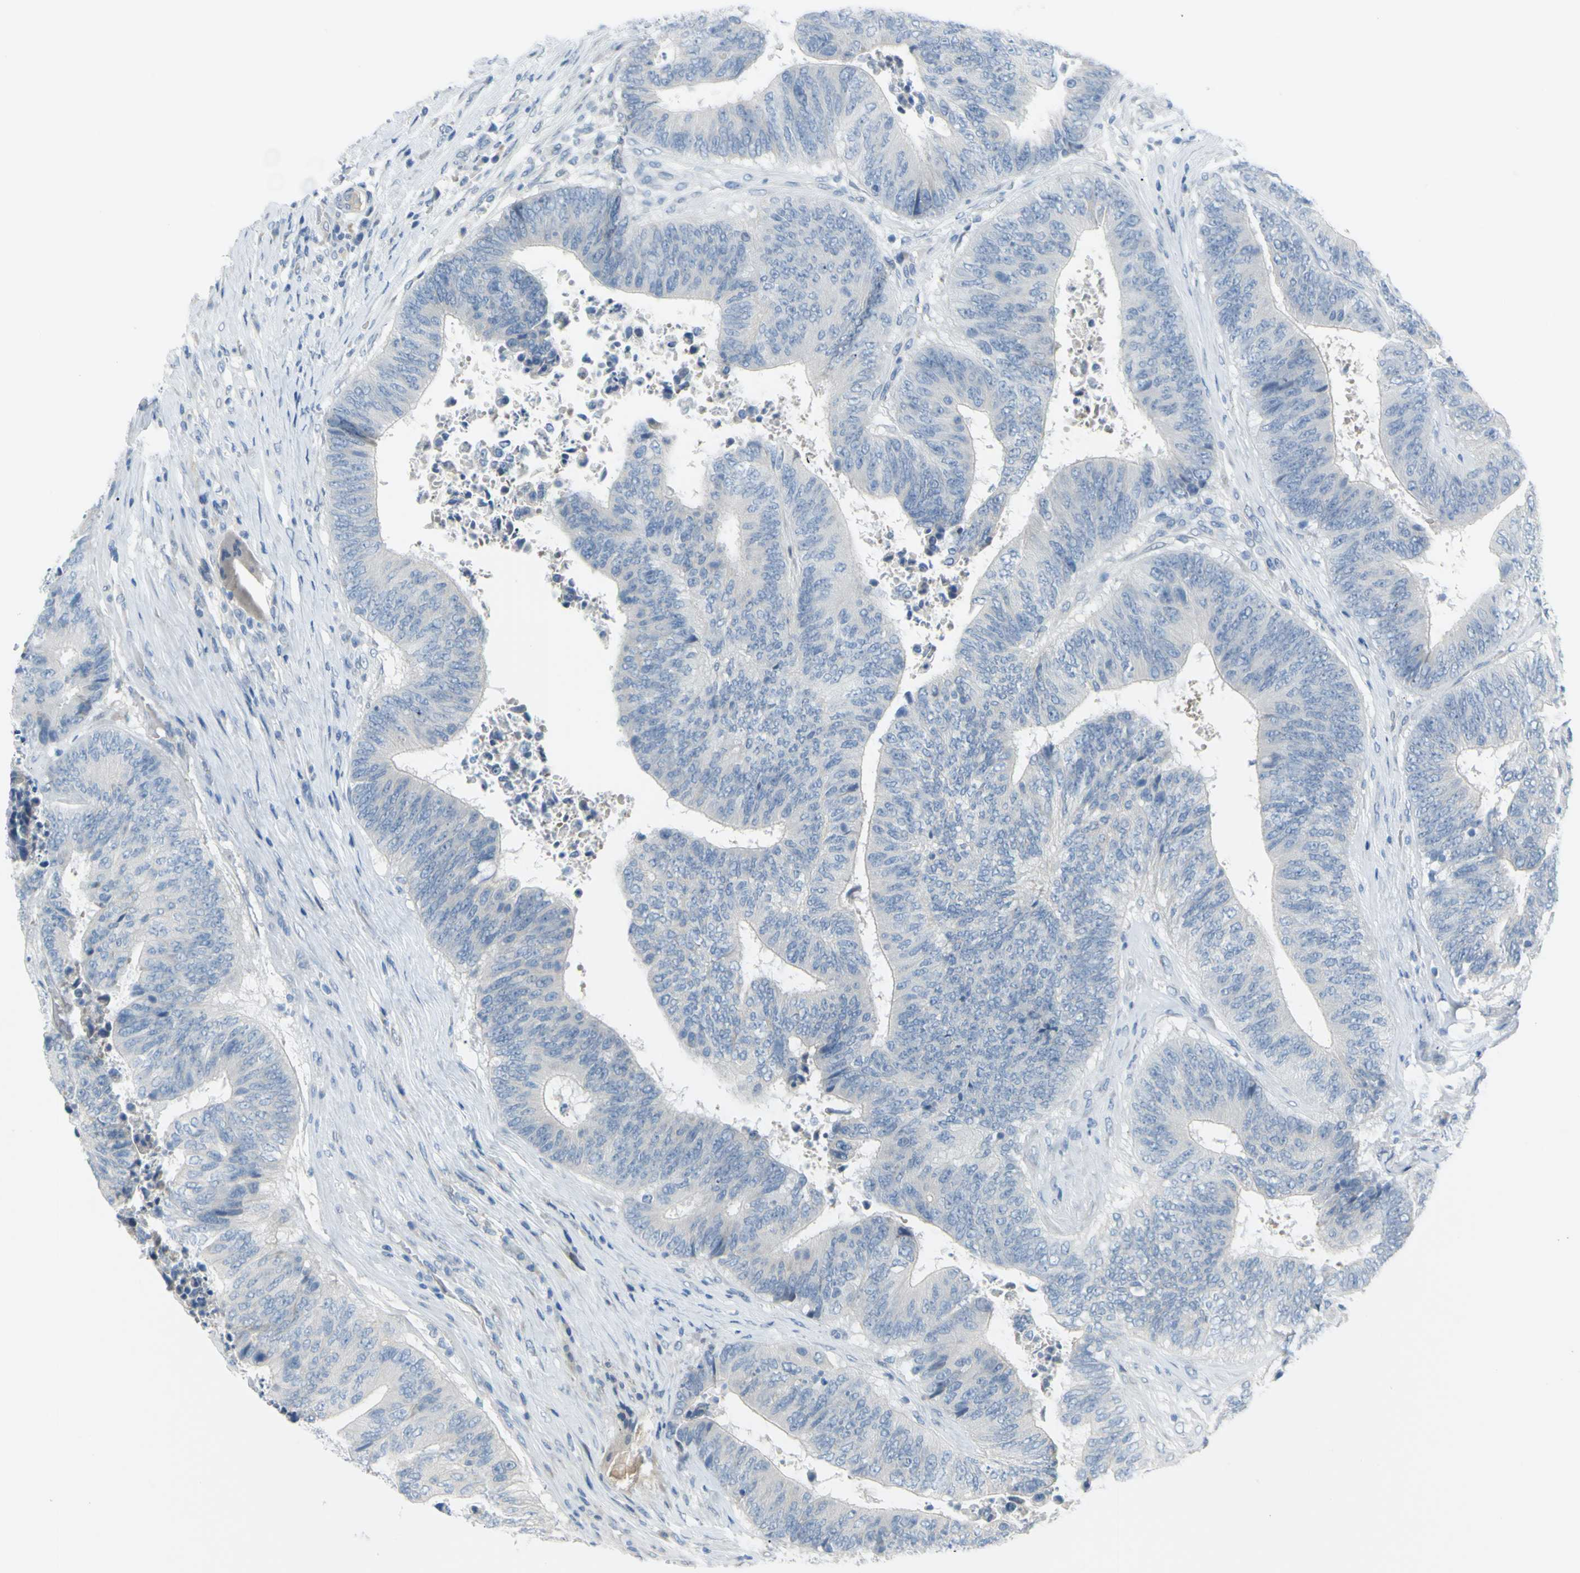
{"staining": {"intensity": "negative", "quantity": "none", "location": "none"}, "tissue": "colorectal cancer", "cell_type": "Tumor cells", "image_type": "cancer", "snomed": [{"axis": "morphology", "description": "Adenocarcinoma, NOS"}, {"axis": "topography", "description": "Rectum"}], "caption": "Immunohistochemistry micrograph of adenocarcinoma (colorectal) stained for a protein (brown), which displays no positivity in tumor cells. Brightfield microscopy of immunohistochemistry stained with DAB (3,3'-diaminobenzidine) (brown) and hematoxylin (blue), captured at high magnification.", "gene": "DCT", "patient": {"sex": "male", "age": 72}}